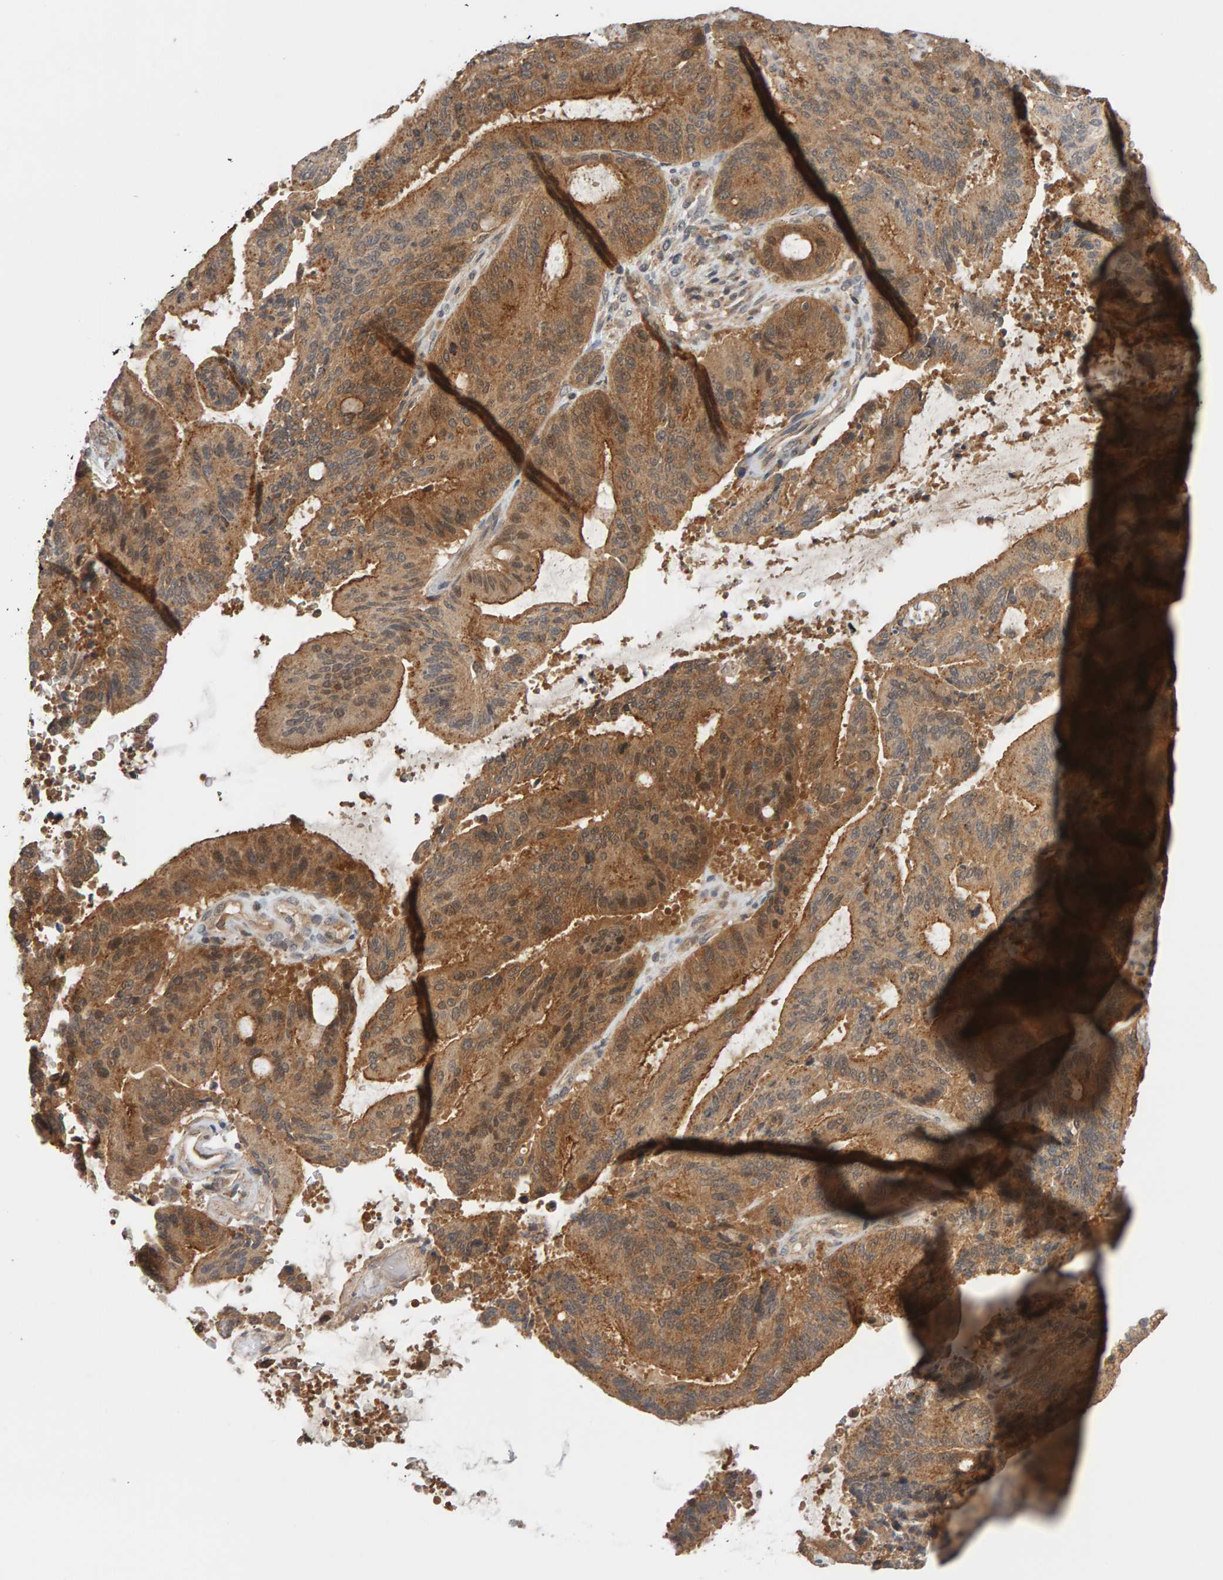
{"staining": {"intensity": "moderate", "quantity": ">75%", "location": "cytoplasmic/membranous"}, "tissue": "liver cancer", "cell_type": "Tumor cells", "image_type": "cancer", "snomed": [{"axis": "morphology", "description": "Normal tissue, NOS"}, {"axis": "morphology", "description": "Cholangiocarcinoma"}, {"axis": "topography", "description": "Liver"}, {"axis": "topography", "description": "Peripheral nerve tissue"}], "caption": "The image shows a brown stain indicating the presence of a protein in the cytoplasmic/membranous of tumor cells in cholangiocarcinoma (liver).", "gene": "DNAJC7", "patient": {"sex": "female", "age": 73}}